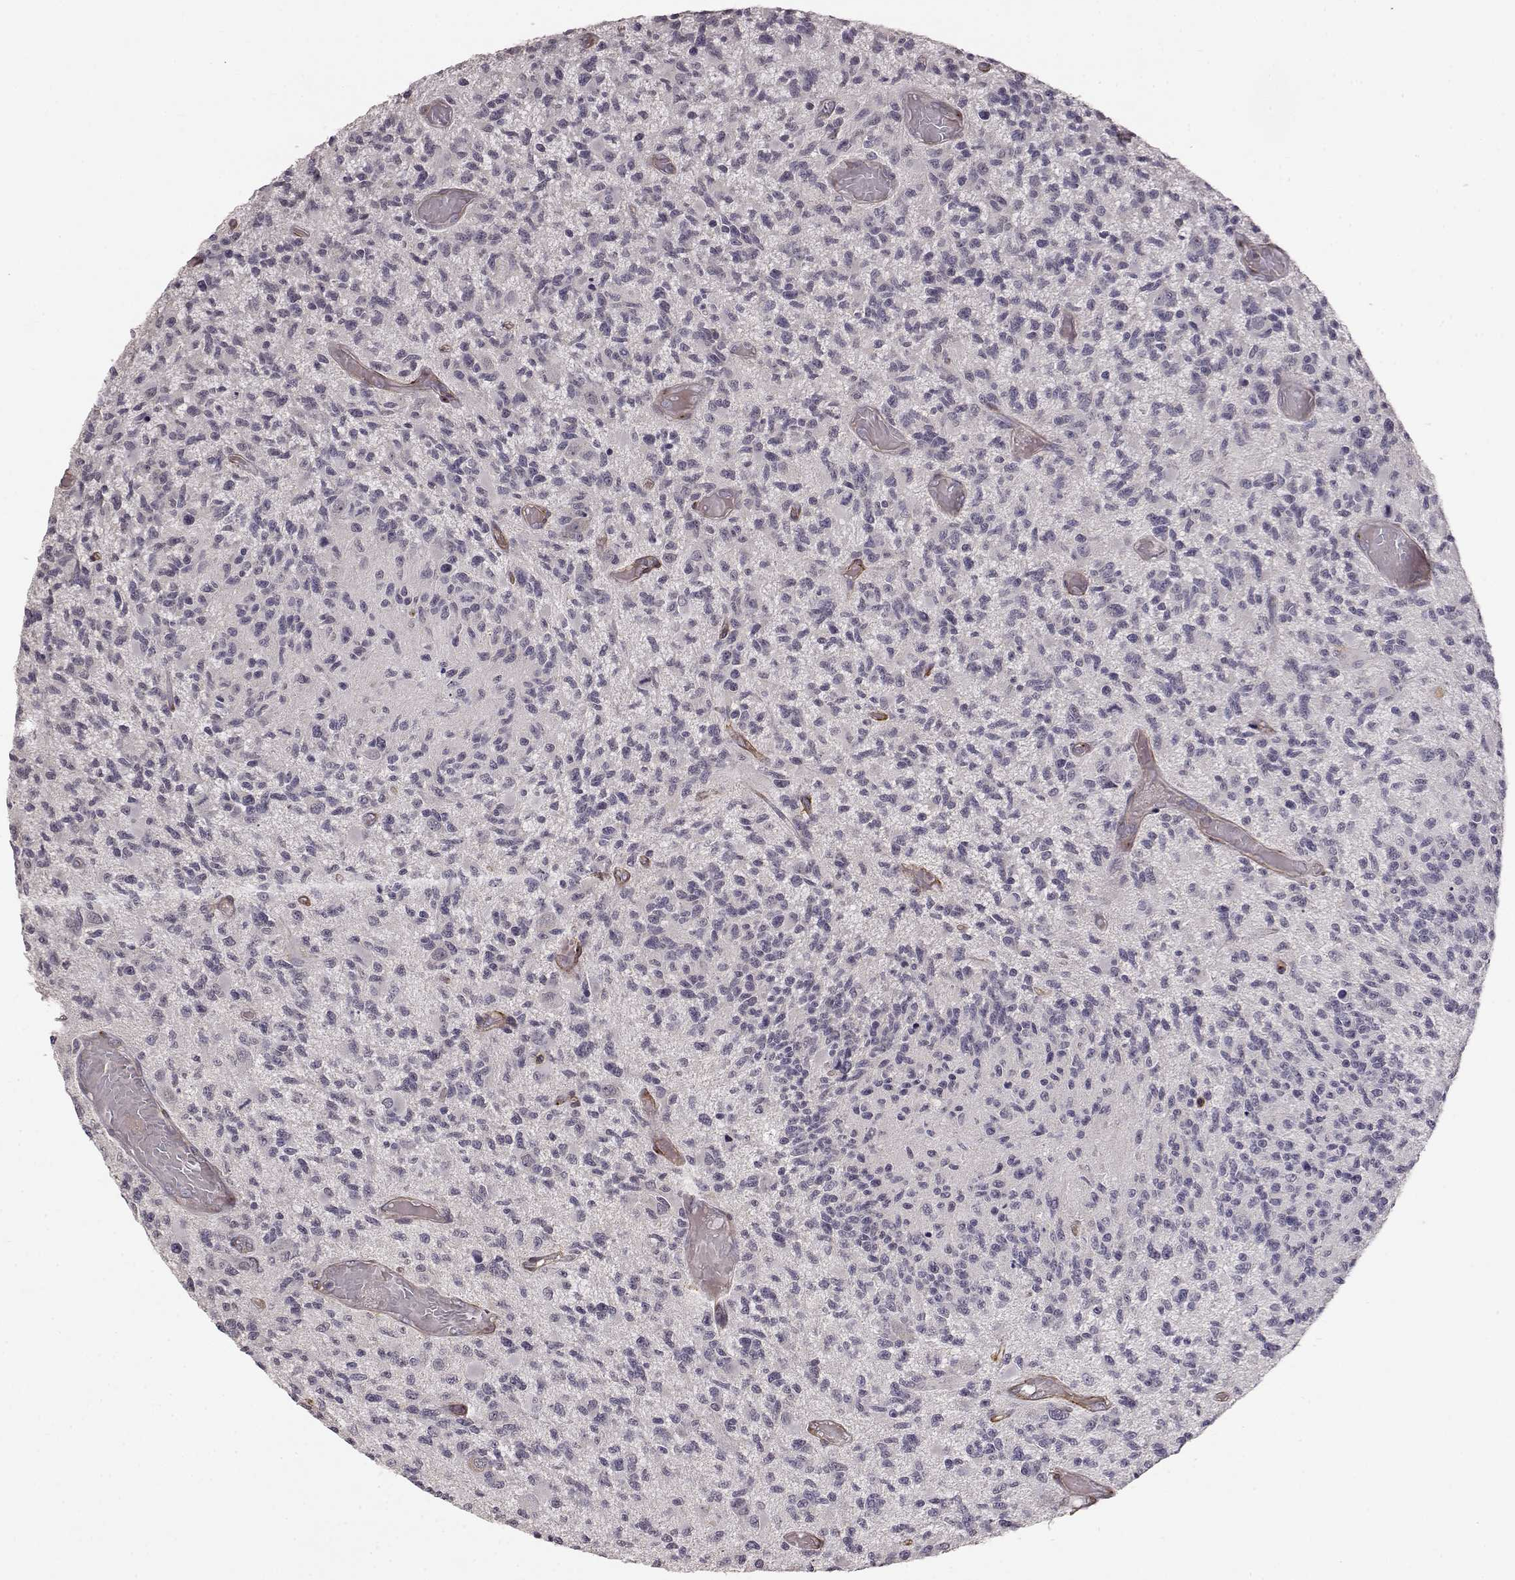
{"staining": {"intensity": "negative", "quantity": "none", "location": "none"}, "tissue": "glioma", "cell_type": "Tumor cells", "image_type": "cancer", "snomed": [{"axis": "morphology", "description": "Glioma, malignant, High grade"}, {"axis": "topography", "description": "Brain"}], "caption": "Image shows no protein staining in tumor cells of malignant glioma (high-grade) tissue.", "gene": "IFITM1", "patient": {"sex": "female", "age": 63}}